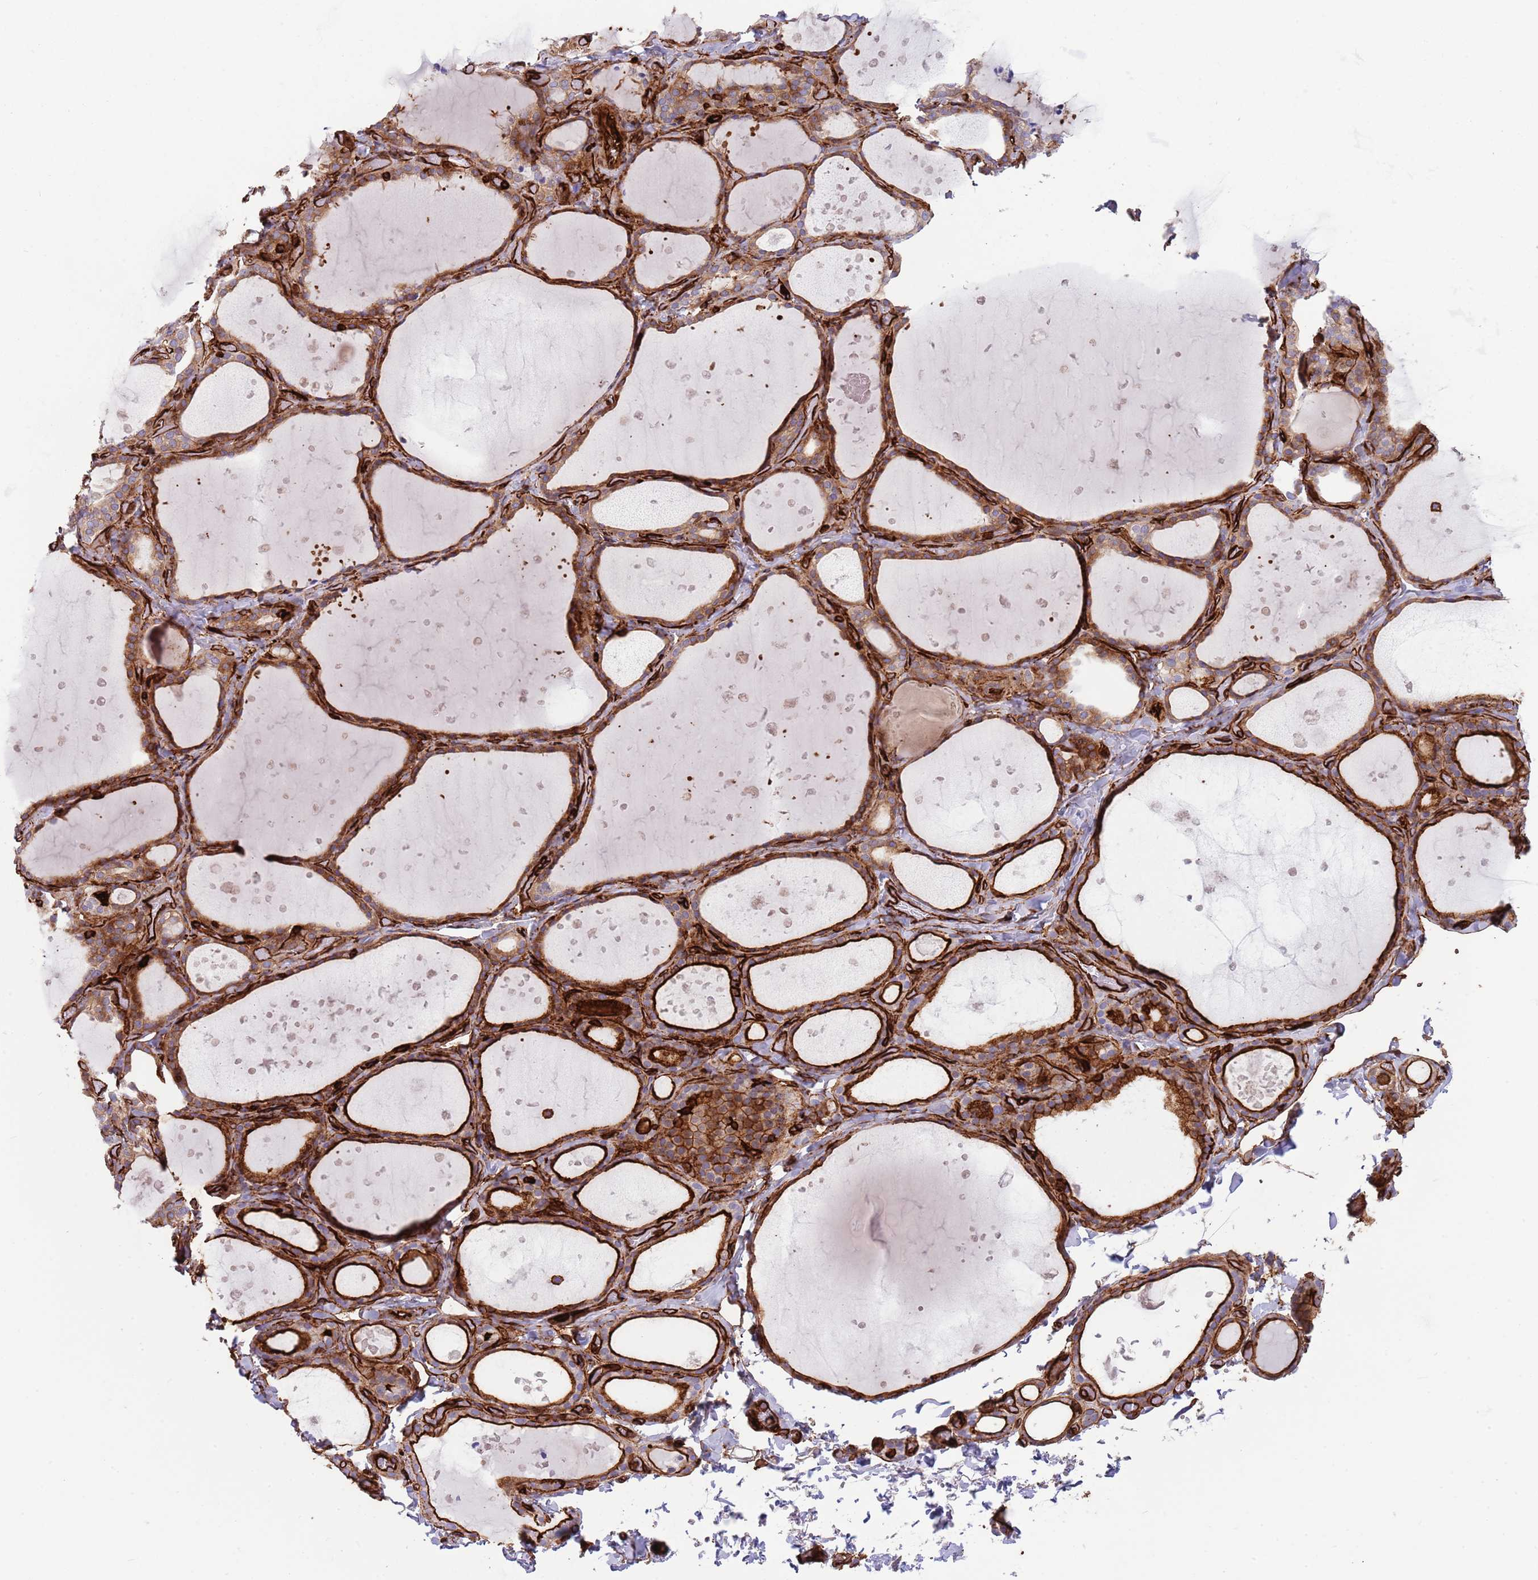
{"staining": {"intensity": "strong", "quantity": ">75%", "location": "cytoplasmic/membranous"}, "tissue": "thyroid gland", "cell_type": "Glandular cells", "image_type": "normal", "snomed": [{"axis": "morphology", "description": "Normal tissue, NOS"}, {"axis": "topography", "description": "Thyroid gland"}], "caption": "Benign thyroid gland was stained to show a protein in brown. There is high levels of strong cytoplasmic/membranous expression in about >75% of glandular cells. Nuclei are stained in blue.", "gene": "KBTBD6", "patient": {"sex": "female", "age": 44}}